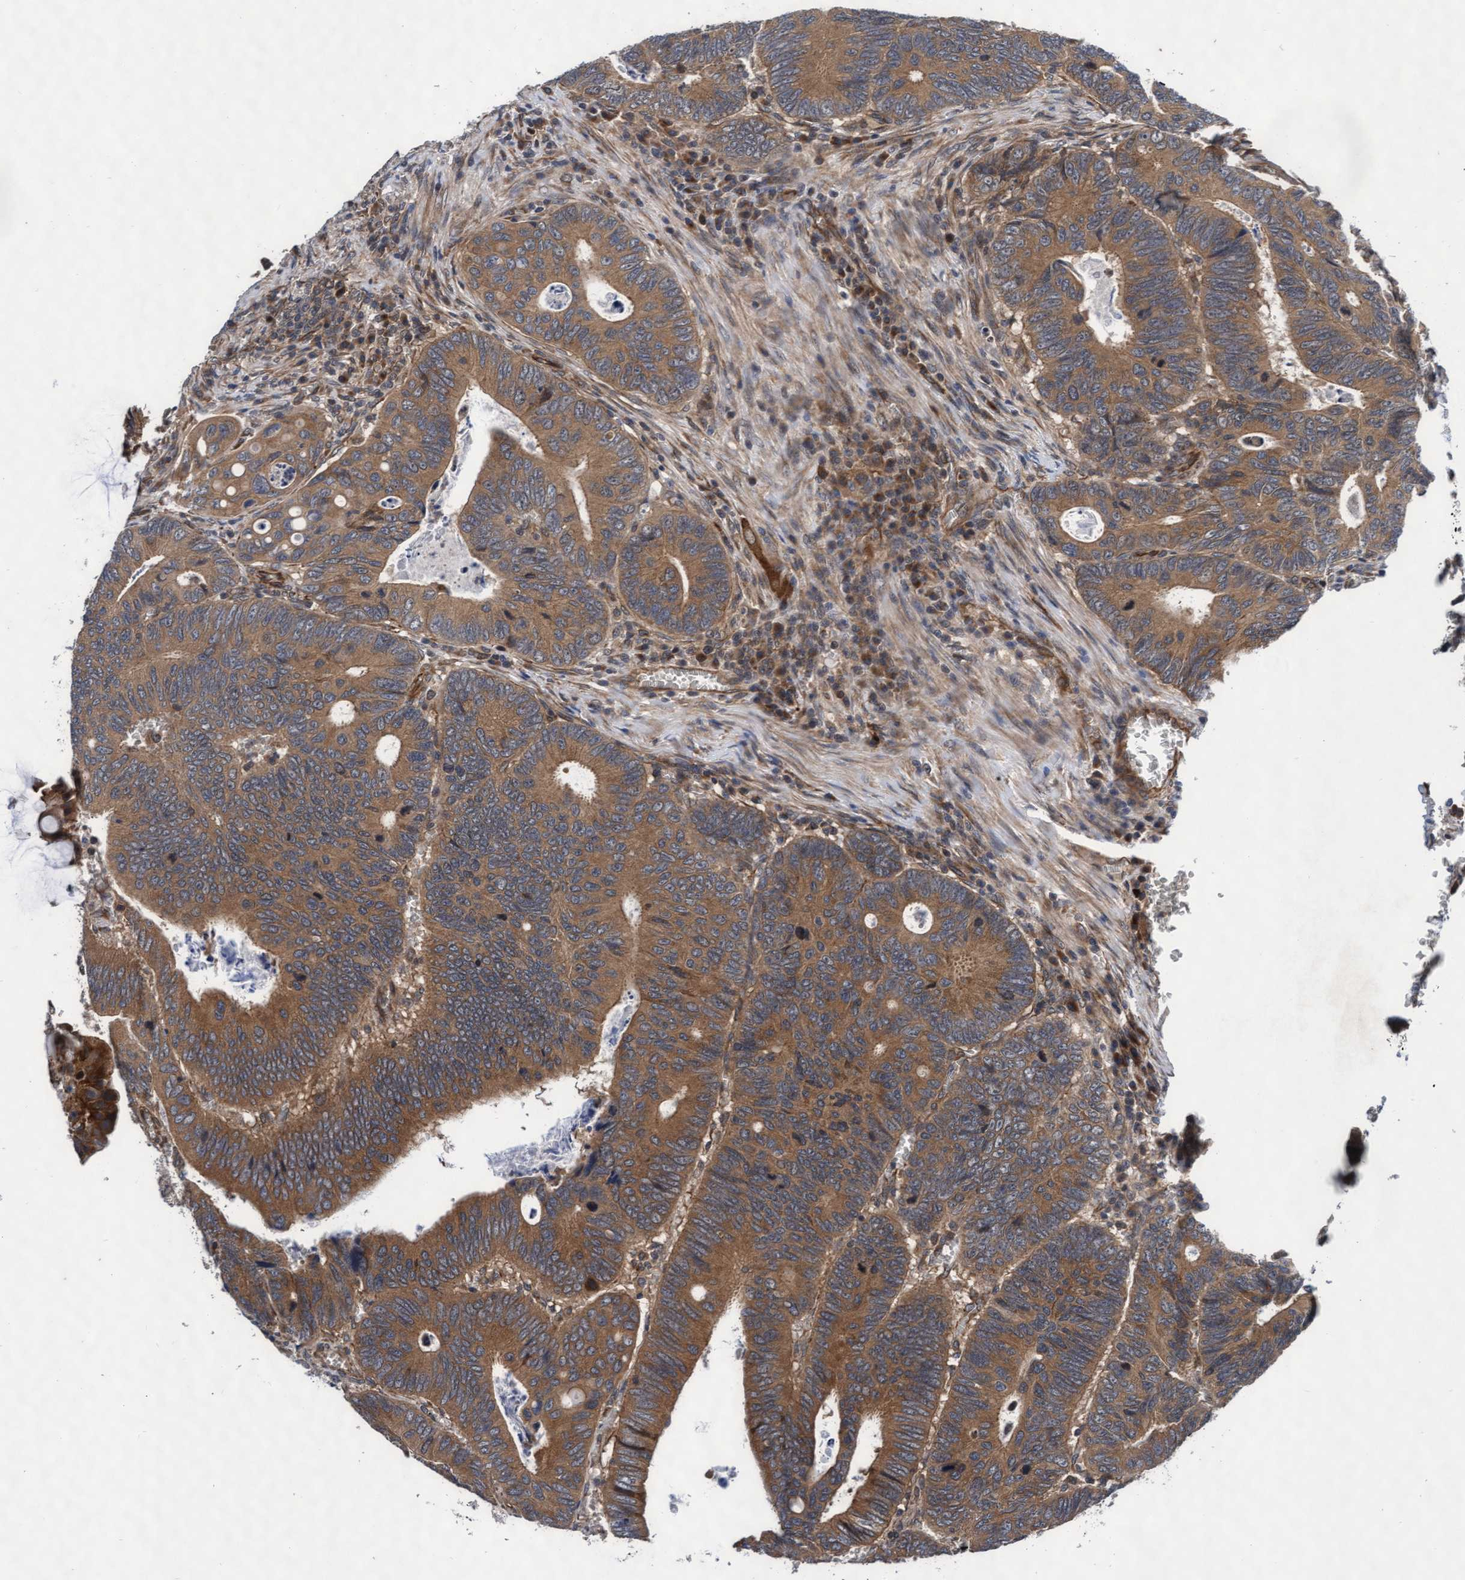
{"staining": {"intensity": "moderate", "quantity": ">75%", "location": "cytoplasmic/membranous"}, "tissue": "colorectal cancer", "cell_type": "Tumor cells", "image_type": "cancer", "snomed": [{"axis": "morphology", "description": "Inflammation, NOS"}, {"axis": "morphology", "description": "Adenocarcinoma, NOS"}, {"axis": "topography", "description": "Colon"}], "caption": "A high-resolution histopathology image shows IHC staining of colorectal adenocarcinoma, which exhibits moderate cytoplasmic/membranous expression in approximately >75% of tumor cells.", "gene": "EFCAB13", "patient": {"sex": "male", "age": 72}}